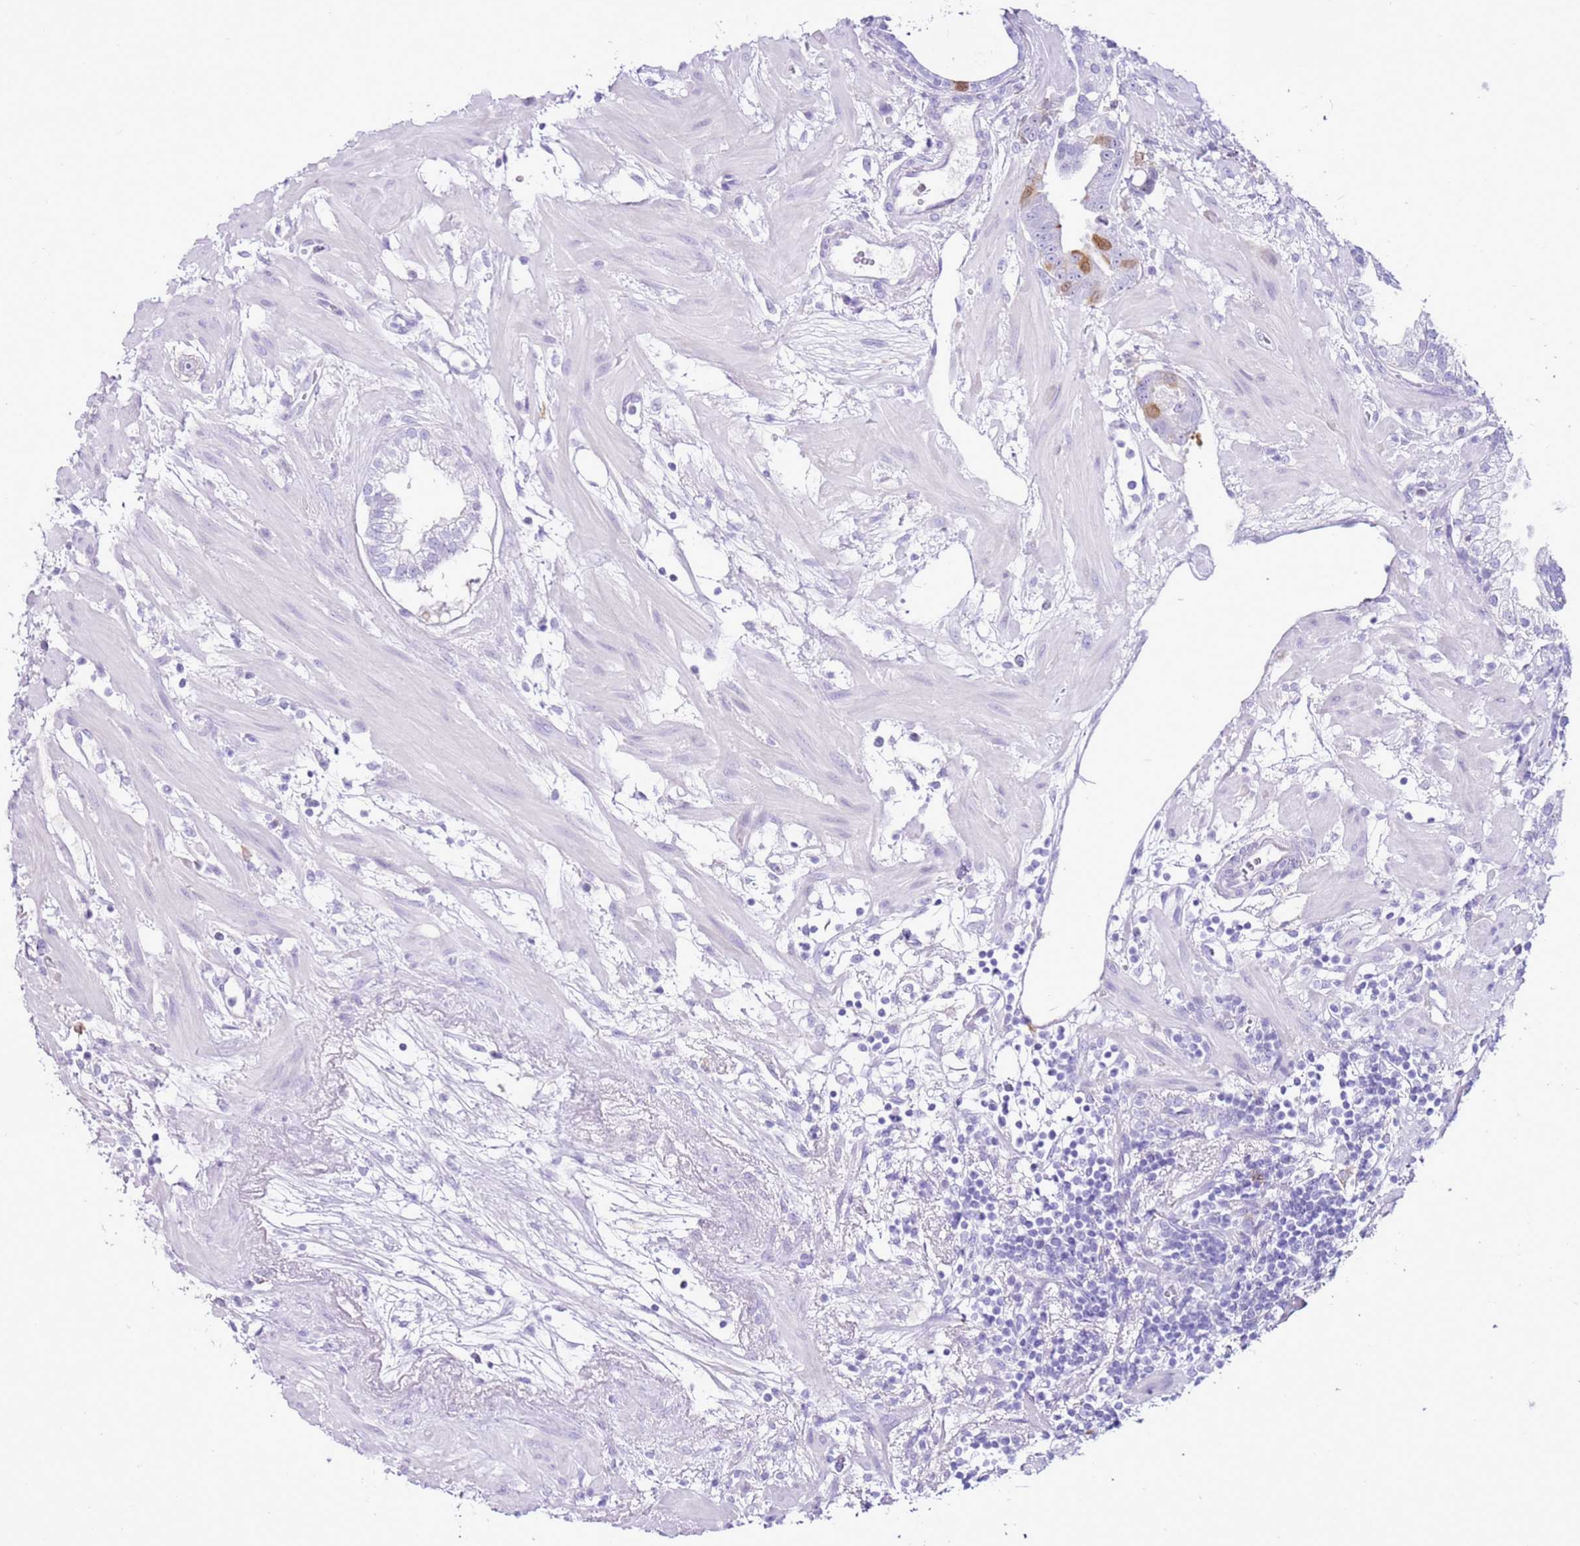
{"staining": {"intensity": "moderate", "quantity": "<25%", "location": "cytoplasmic/membranous"}, "tissue": "prostate cancer", "cell_type": "Tumor cells", "image_type": "cancer", "snomed": [{"axis": "morphology", "description": "Adenocarcinoma, High grade"}, {"axis": "topography", "description": "Prostate"}], "caption": "Immunohistochemical staining of human prostate cancer (high-grade adenocarcinoma) demonstrates moderate cytoplasmic/membranous protein expression in about <25% of tumor cells.", "gene": "SPC25", "patient": {"sex": "male", "age": 63}}